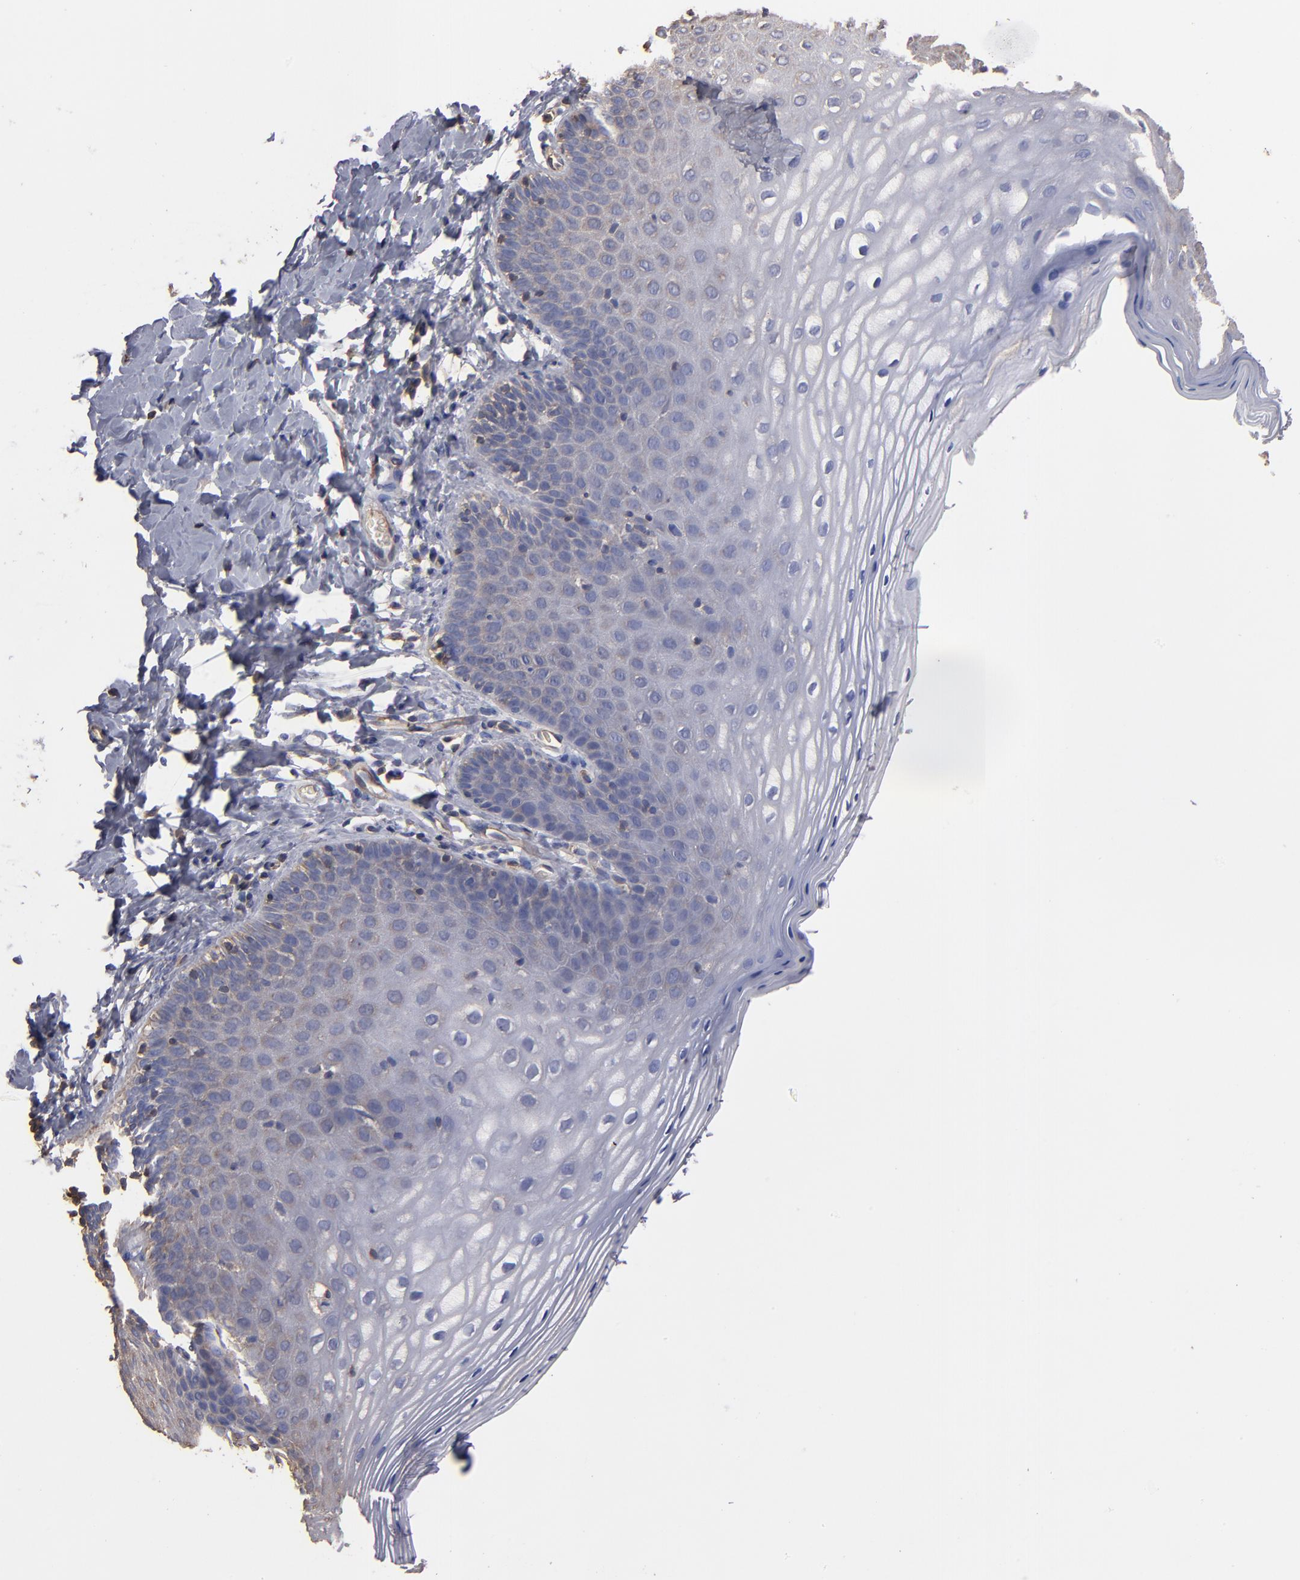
{"staining": {"intensity": "weak", "quantity": "<25%", "location": "cytoplasmic/membranous"}, "tissue": "vagina", "cell_type": "Squamous epithelial cells", "image_type": "normal", "snomed": [{"axis": "morphology", "description": "Normal tissue, NOS"}, {"axis": "topography", "description": "Vagina"}], "caption": "IHC photomicrograph of unremarkable vagina: vagina stained with DAB displays no significant protein staining in squamous epithelial cells.", "gene": "ESYT2", "patient": {"sex": "female", "age": 55}}